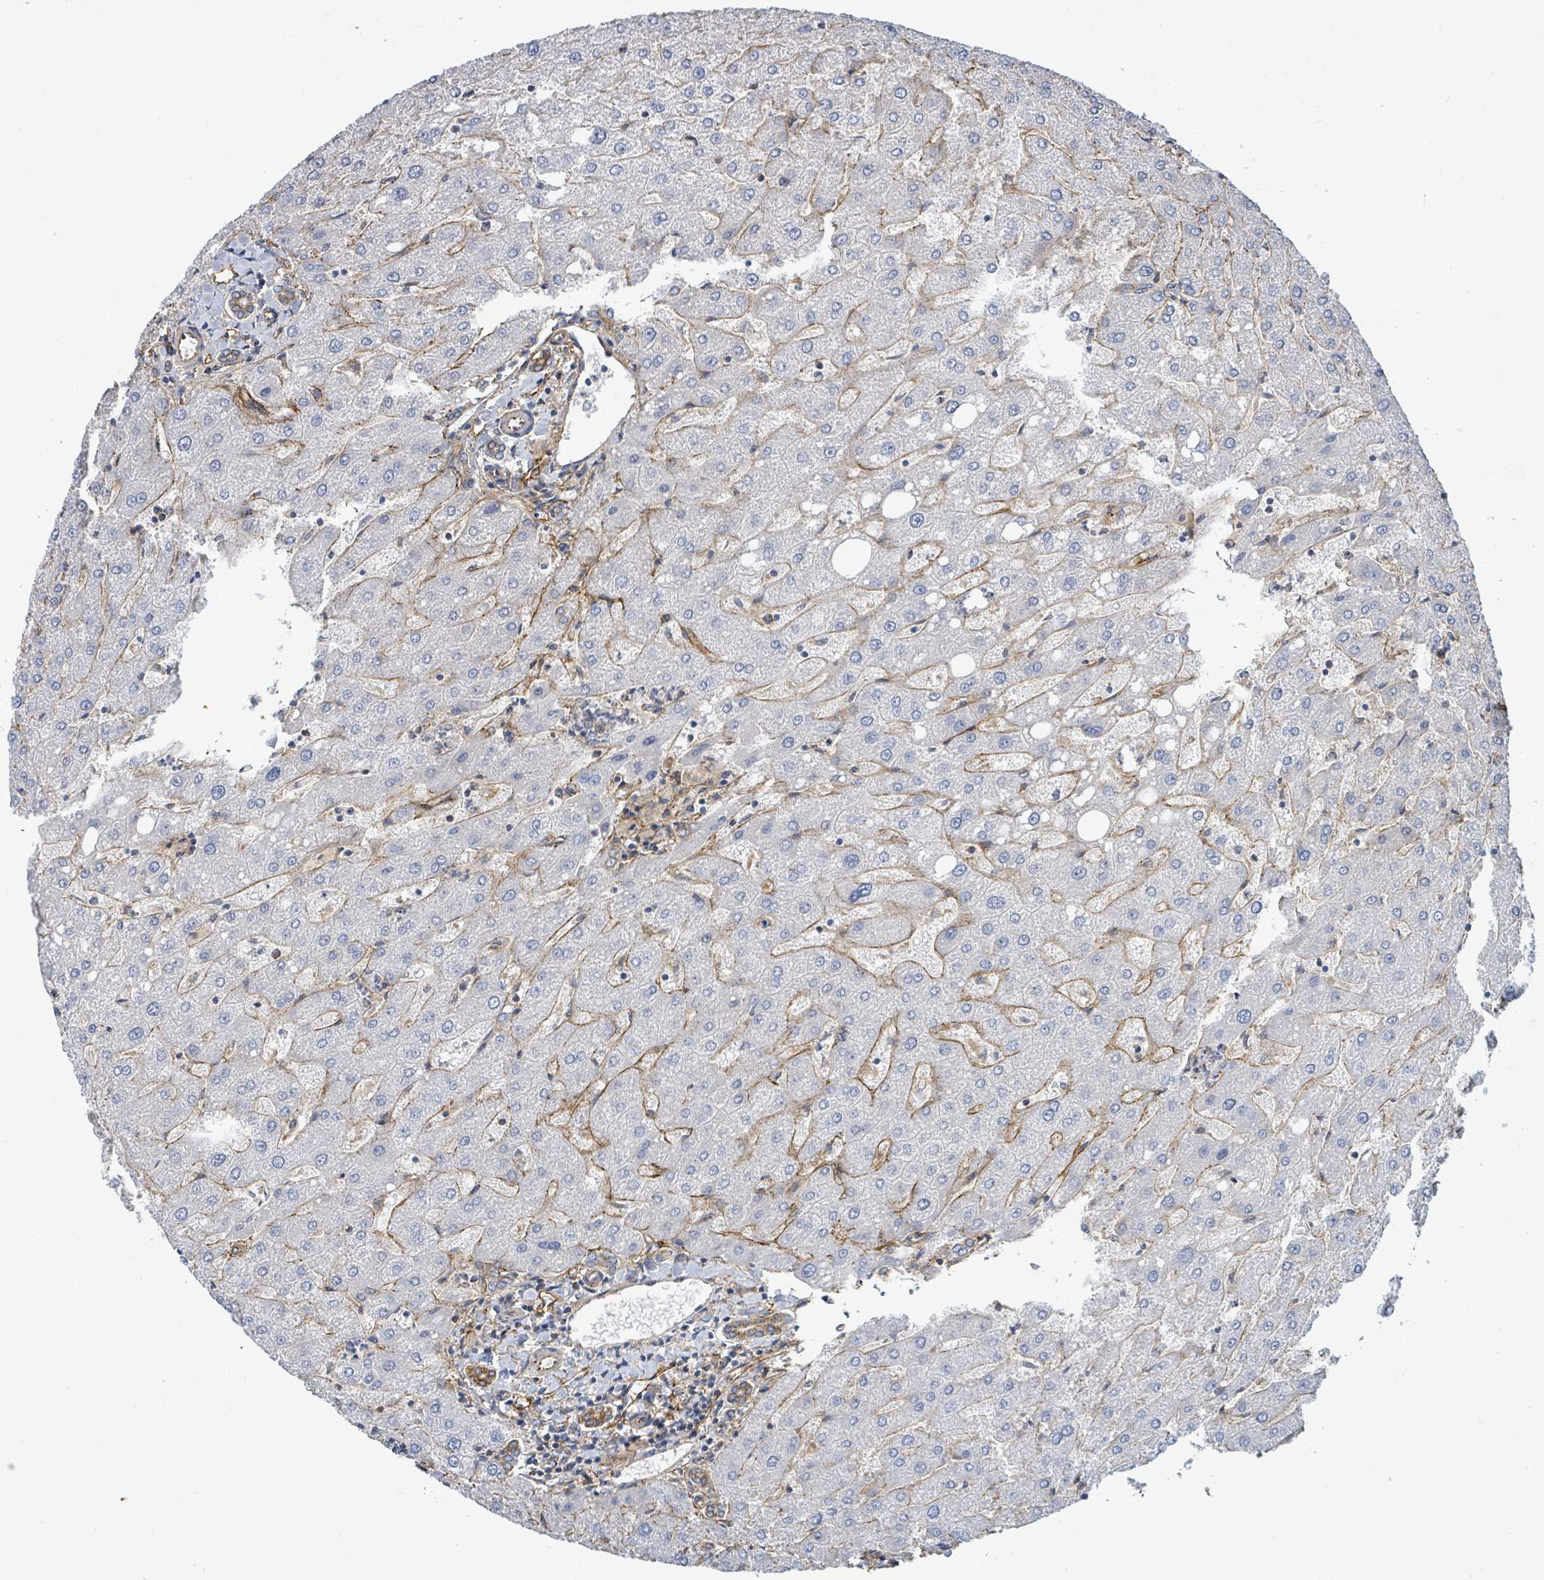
{"staining": {"intensity": "moderate", "quantity": "25%-75%", "location": "cytoplasmic/membranous"}, "tissue": "liver", "cell_type": "Cholangiocytes", "image_type": "normal", "snomed": [{"axis": "morphology", "description": "Normal tissue, NOS"}, {"axis": "topography", "description": "Liver"}], "caption": "Brown immunohistochemical staining in normal human liver reveals moderate cytoplasmic/membranous expression in about 25%-75% of cholangiocytes.", "gene": "EGFL7", "patient": {"sex": "male", "age": 67}}